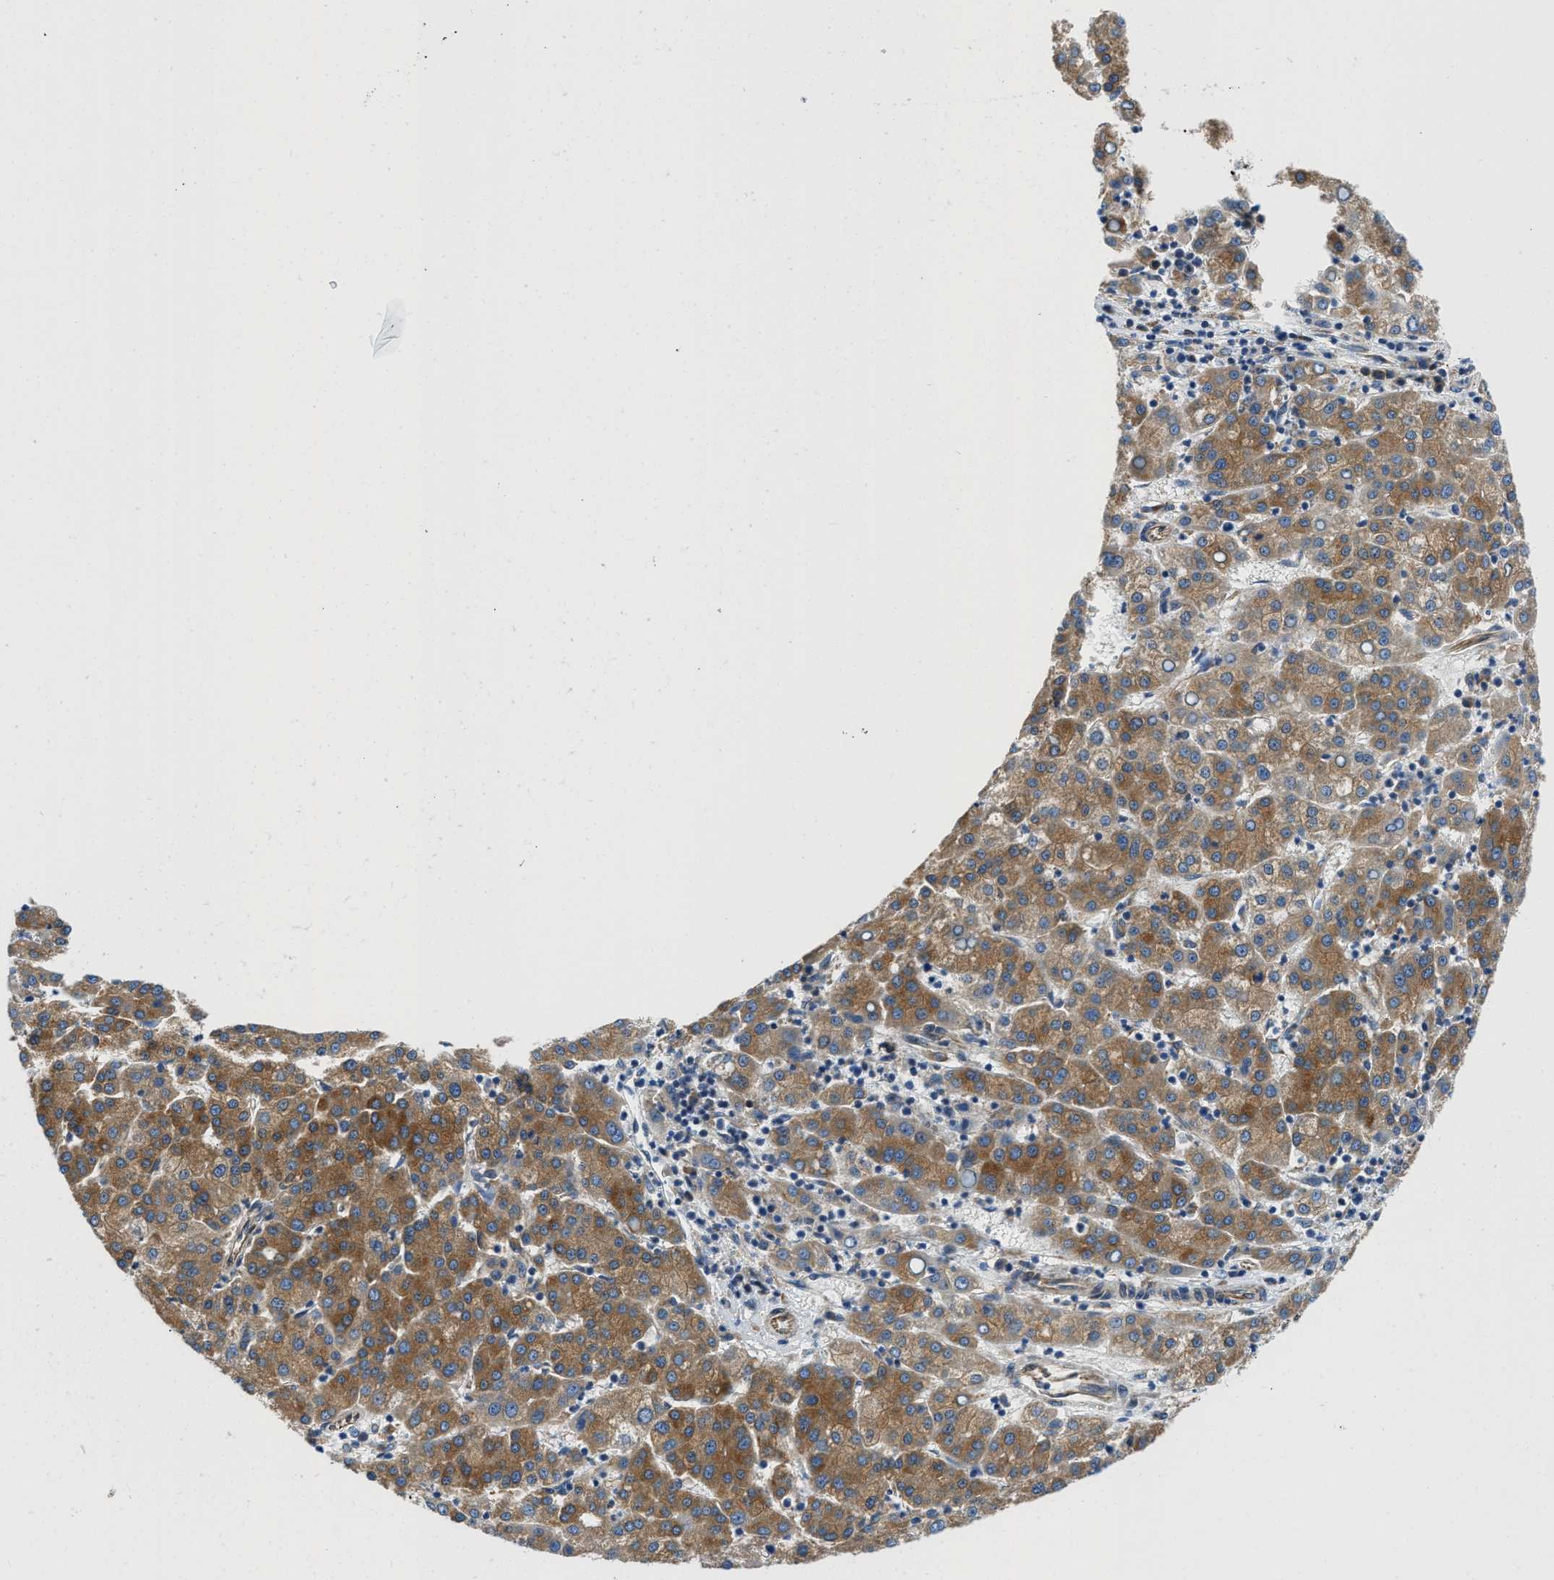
{"staining": {"intensity": "moderate", "quantity": ">75%", "location": "cytoplasmic/membranous"}, "tissue": "liver cancer", "cell_type": "Tumor cells", "image_type": "cancer", "snomed": [{"axis": "morphology", "description": "Carcinoma, Hepatocellular, NOS"}, {"axis": "topography", "description": "Liver"}], "caption": "Moderate cytoplasmic/membranous protein positivity is identified in about >75% of tumor cells in hepatocellular carcinoma (liver).", "gene": "HSD17B12", "patient": {"sex": "female", "age": 58}}